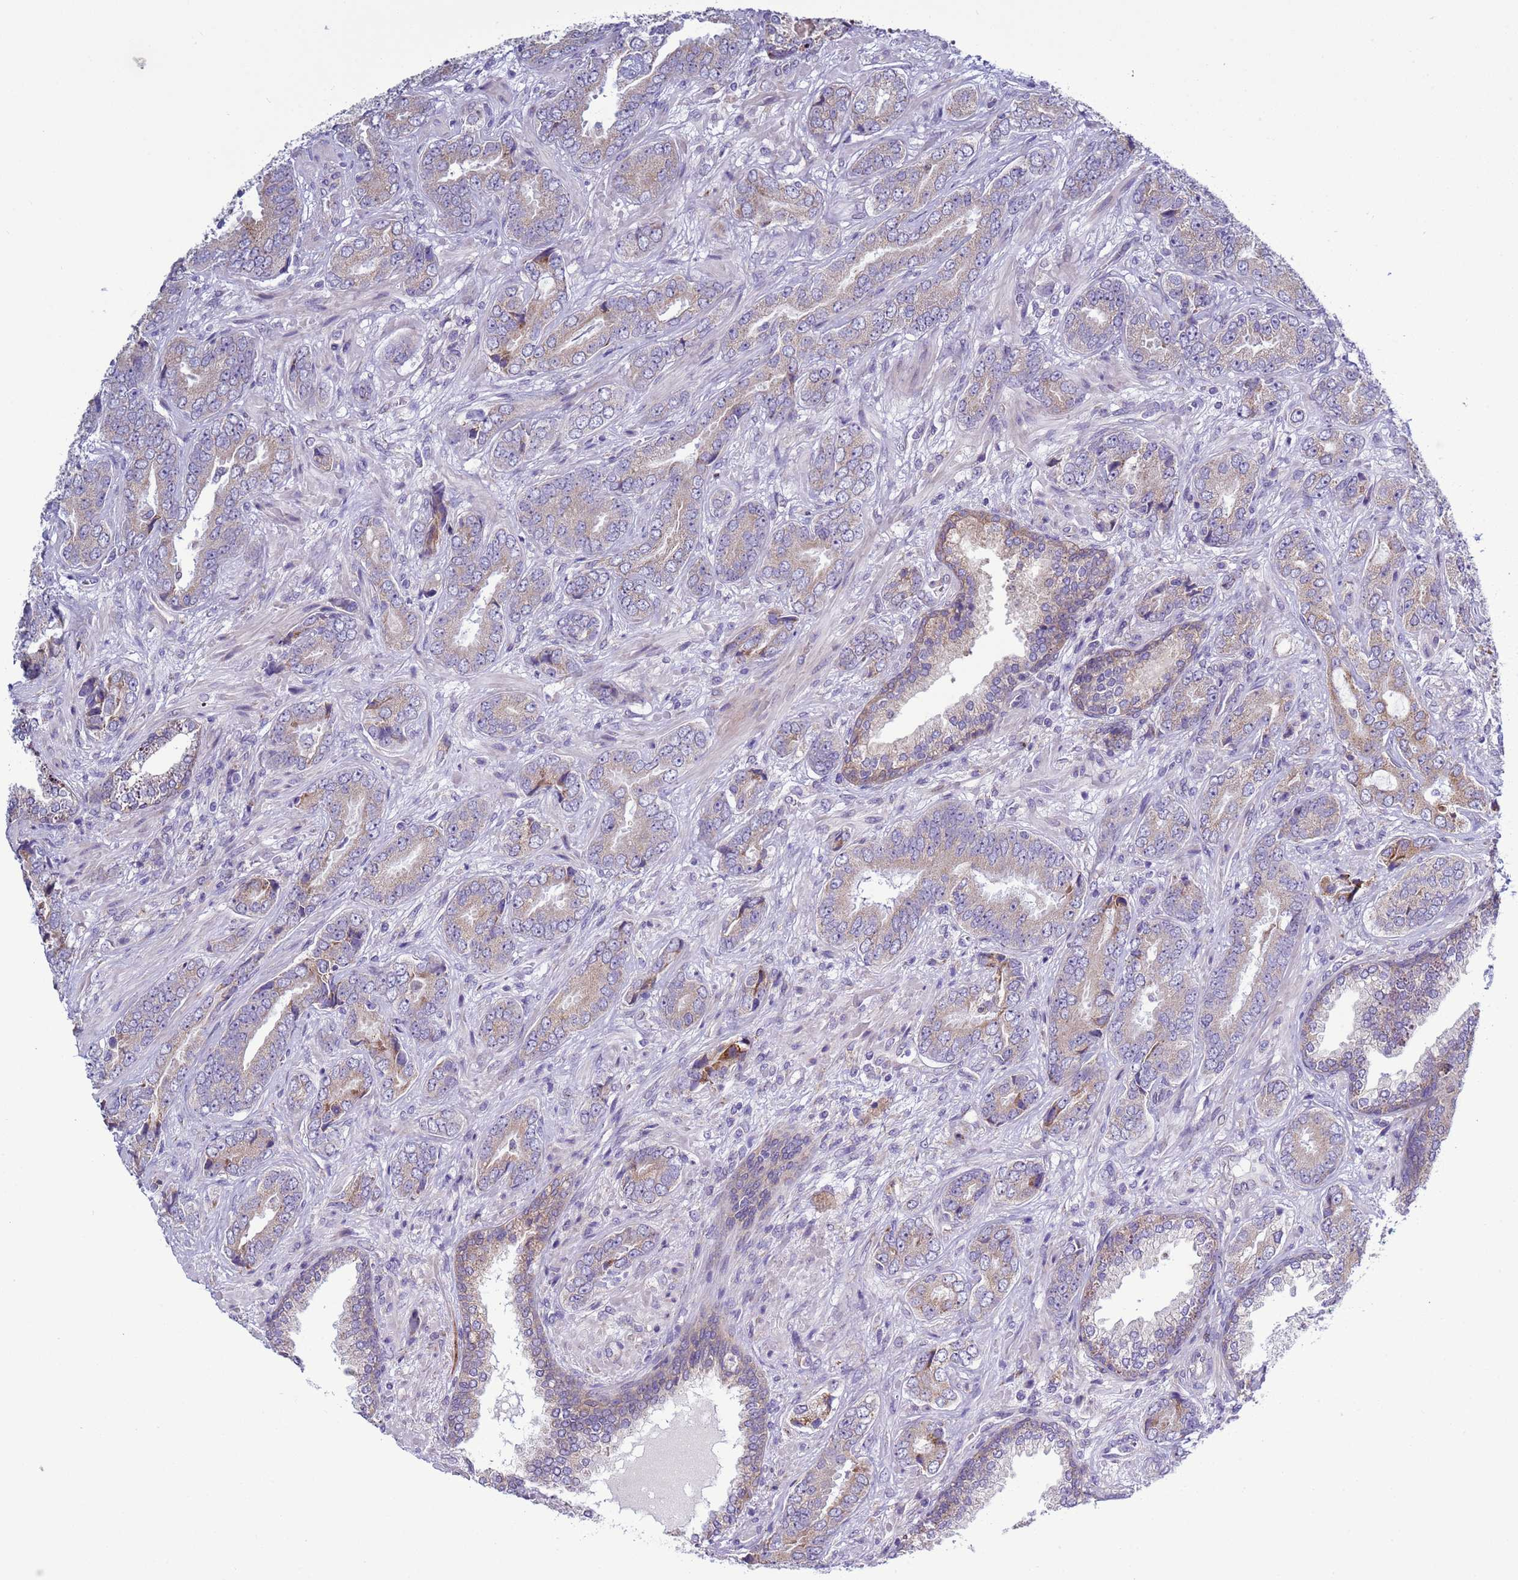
{"staining": {"intensity": "weak", "quantity": ">75%", "location": "cytoplasmic/membranous"}, "tissue": "prostate cancer", "cell_type": "Tumor cells", "image_type": "cancer", "snomed": [{"axis": "morphology", "description": "Adenocarcinoma, High grade"}, {"axis": "topography", "description": "Prostate"}], "caption": "Immunohistochemical staining of prostate adenocarcinoma (high-grade) displays low levels of weak cytoplasmic/membranous protein expression in about >75% of tumor cells.", "gene": "ABHD17B", "patient": {"sex": "male", "age": 71}}